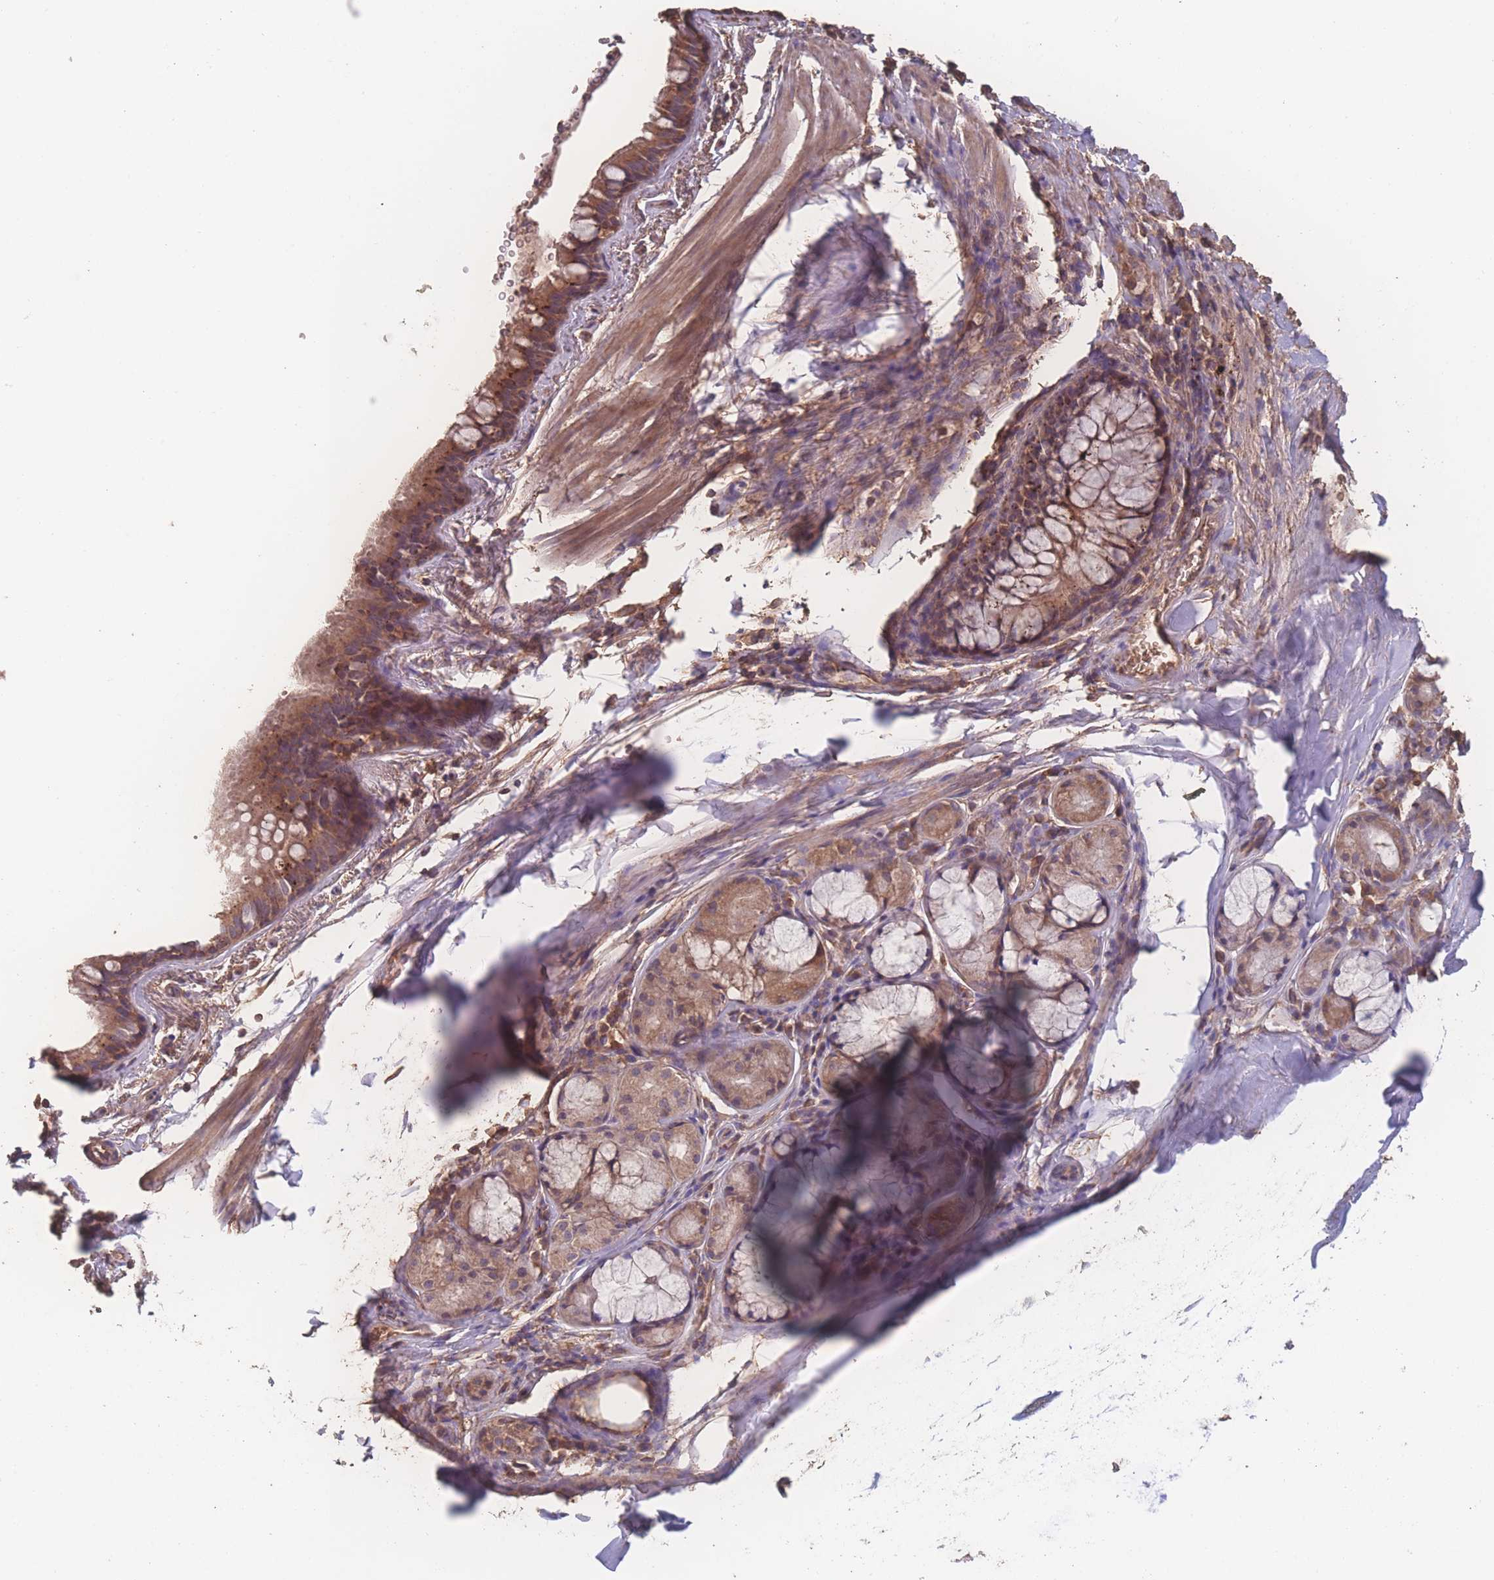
{"staining": {"intensity": "moderate", "quantity": ">75%", "location": "cytoplasmic/membranous"}, "tissue": "bronchus", "cell_type": "Respiratory epithelial cells", "image_type": "normal", "snomed": [{"axis": "morphology", "description": "Normal tissue, NOS"}, {"axis": "topography", "description": "Cartilage tissue"}], "caption": "Unremarkable bronchus reveals moderate cytoplasmic/membranous positivity in about >75% of respiratory epithelial cells (IHC, brightfield microscopy, high magnification)..", "gene": "ATXN10", "patient": {"sex": "male", "age": 63}}